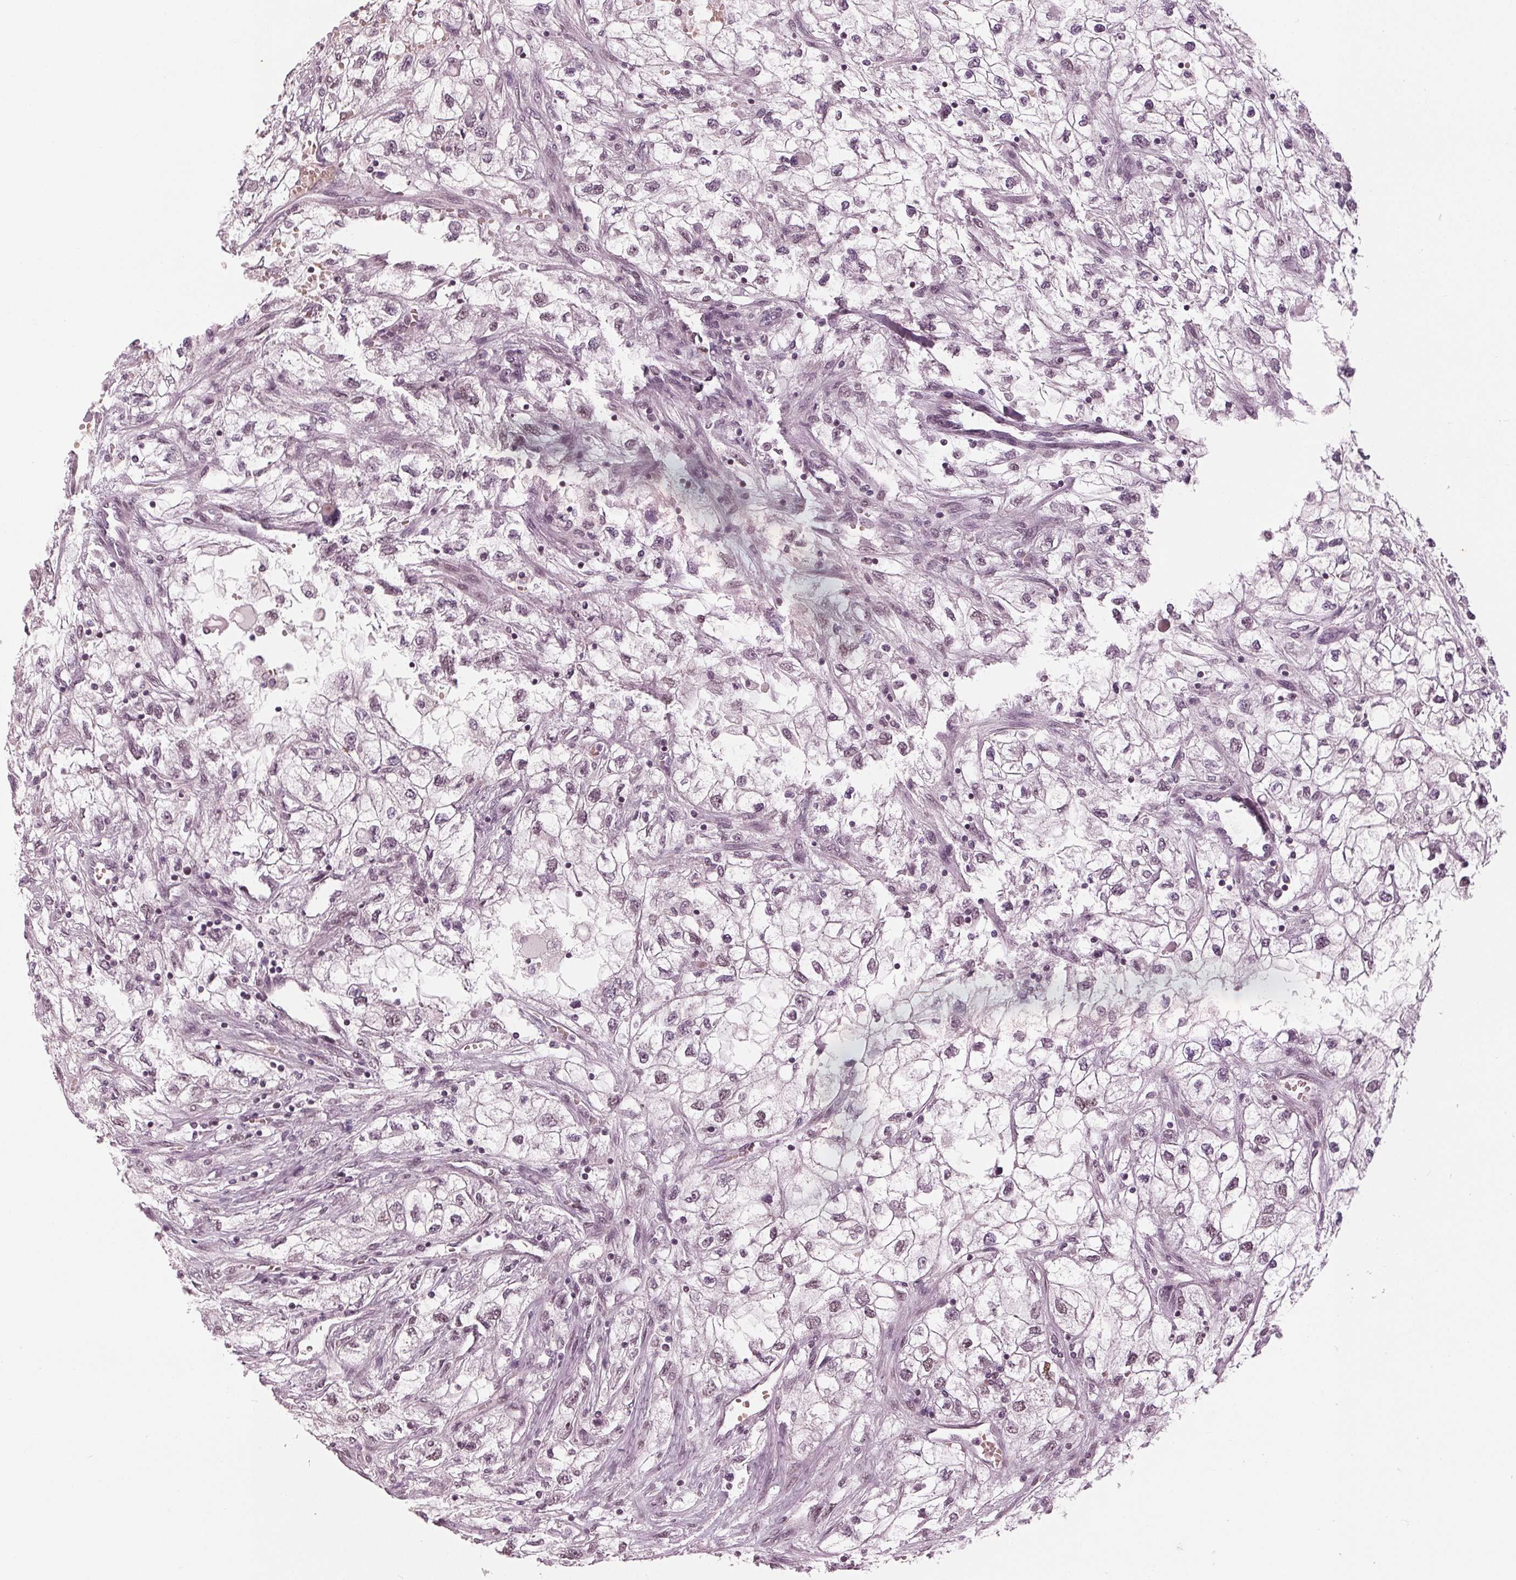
{"staining": {"intensity": "weak", "quantity": "<25%", "location": "nuclear"}, "tissue": "renal cancer", "cell_type": "Tumor cells", "image_type": "cancer", "snomed": [{"axis": "morphology", "description": "Adenocarcinoma, NOS"}, {"axis": "topography", "description": "Kidney"}], "caption": "Tumor cells are negative for brown protein staining in renal adenocarcinoma.", "gene": "DNMT3L", "patient": {"sex": "male", "age": 59}}